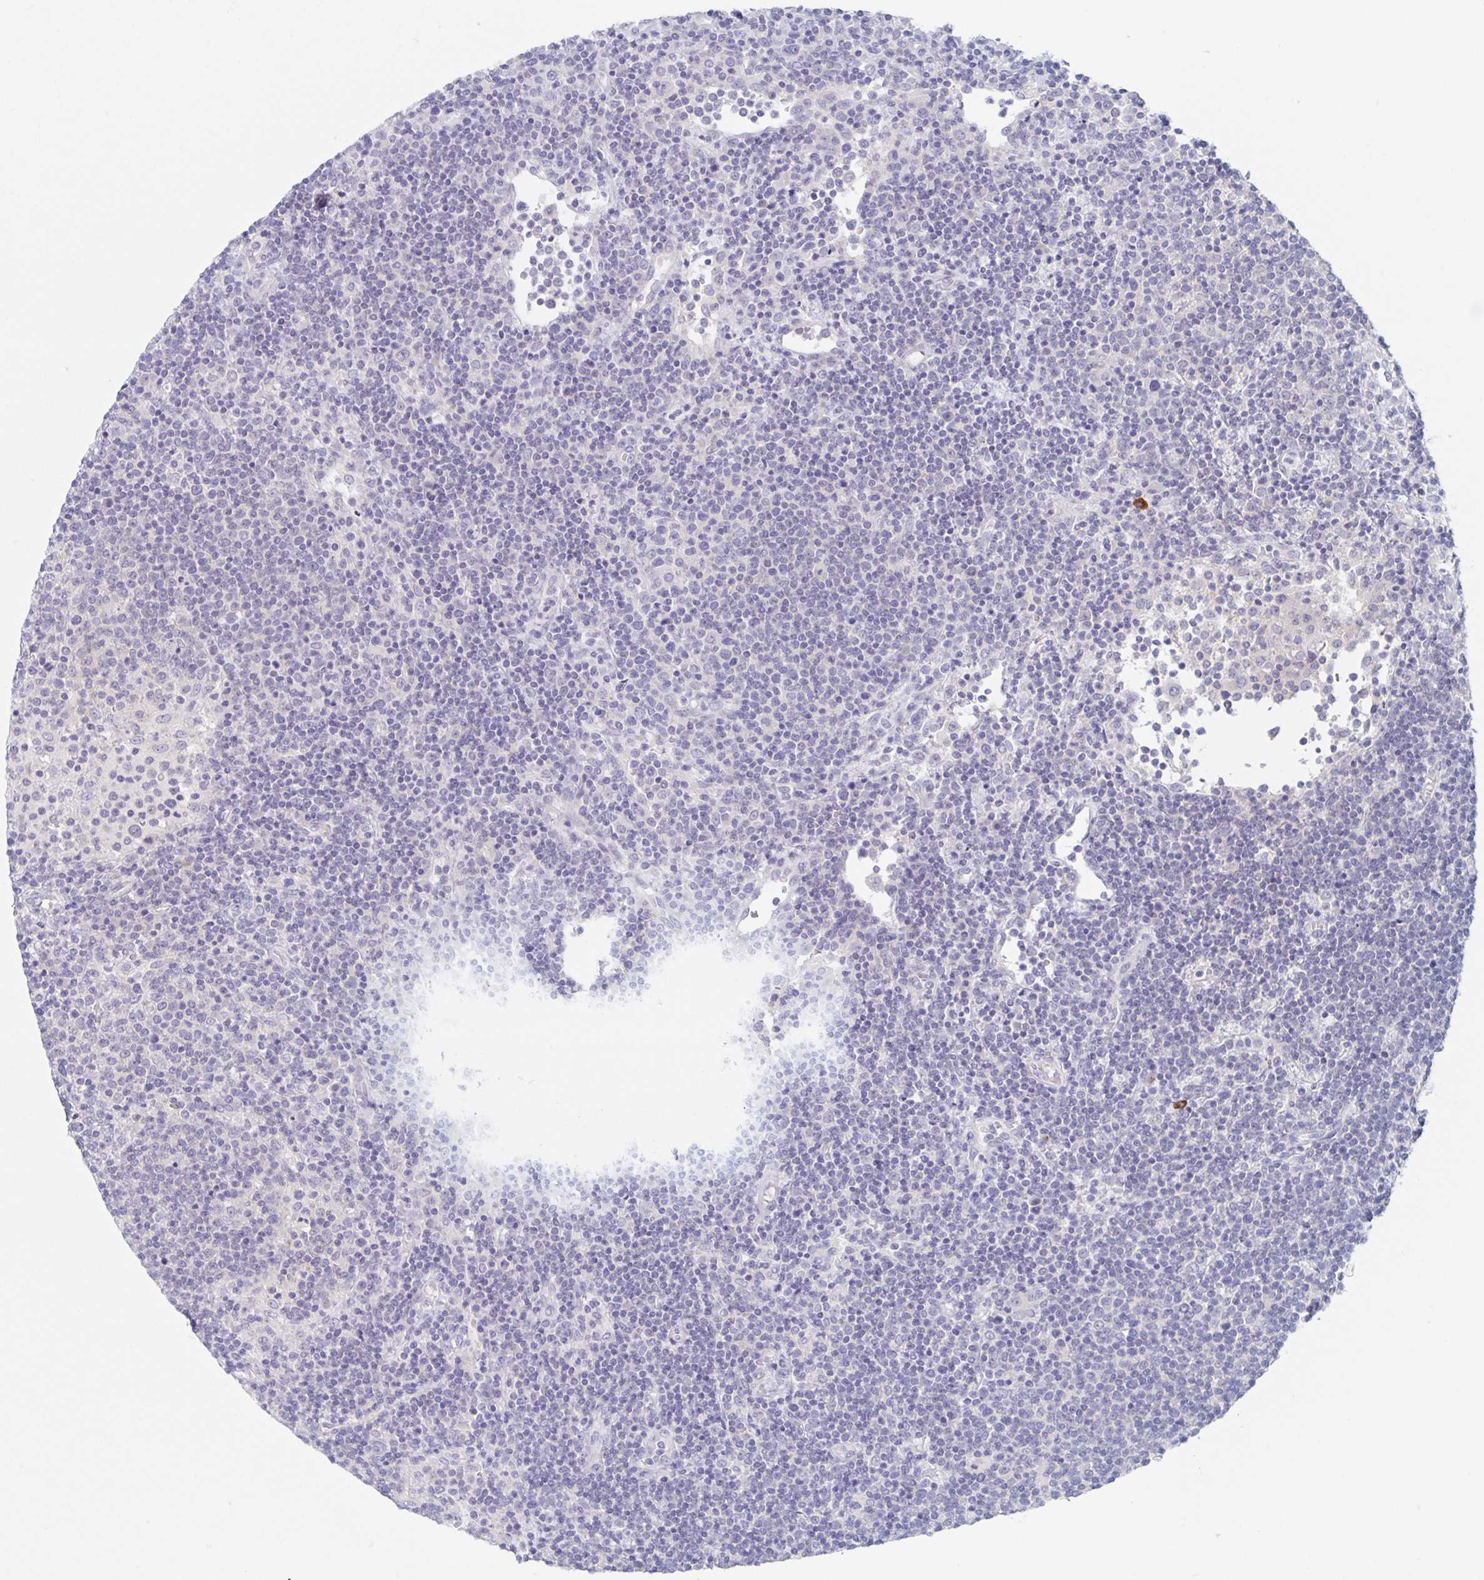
{"staining": {"intensity": "negative", "quantity": "none", "location": "none"}, "tissue": "lymphoma", "cell_type": "Tumor cells", "image_type": "cancer", "snomed": [{"axis": "morphology", "description": "Malignant lymphoma, non-Hodgkin's type, High grade"}, {"axis": "topography", "description": "Lymph node"}], "caption": "Immunohistochemistry (IHC) micrograph of neoplastic tissue: malignant lymphoma, non-Hodgkin's type (high-grade) stained with DAB (3,3'-diaminobenzidine) shows no significant protein expression in tumor cells.", "gene": "HTR2A", "patient": {"sex": "male", "age": 61}}